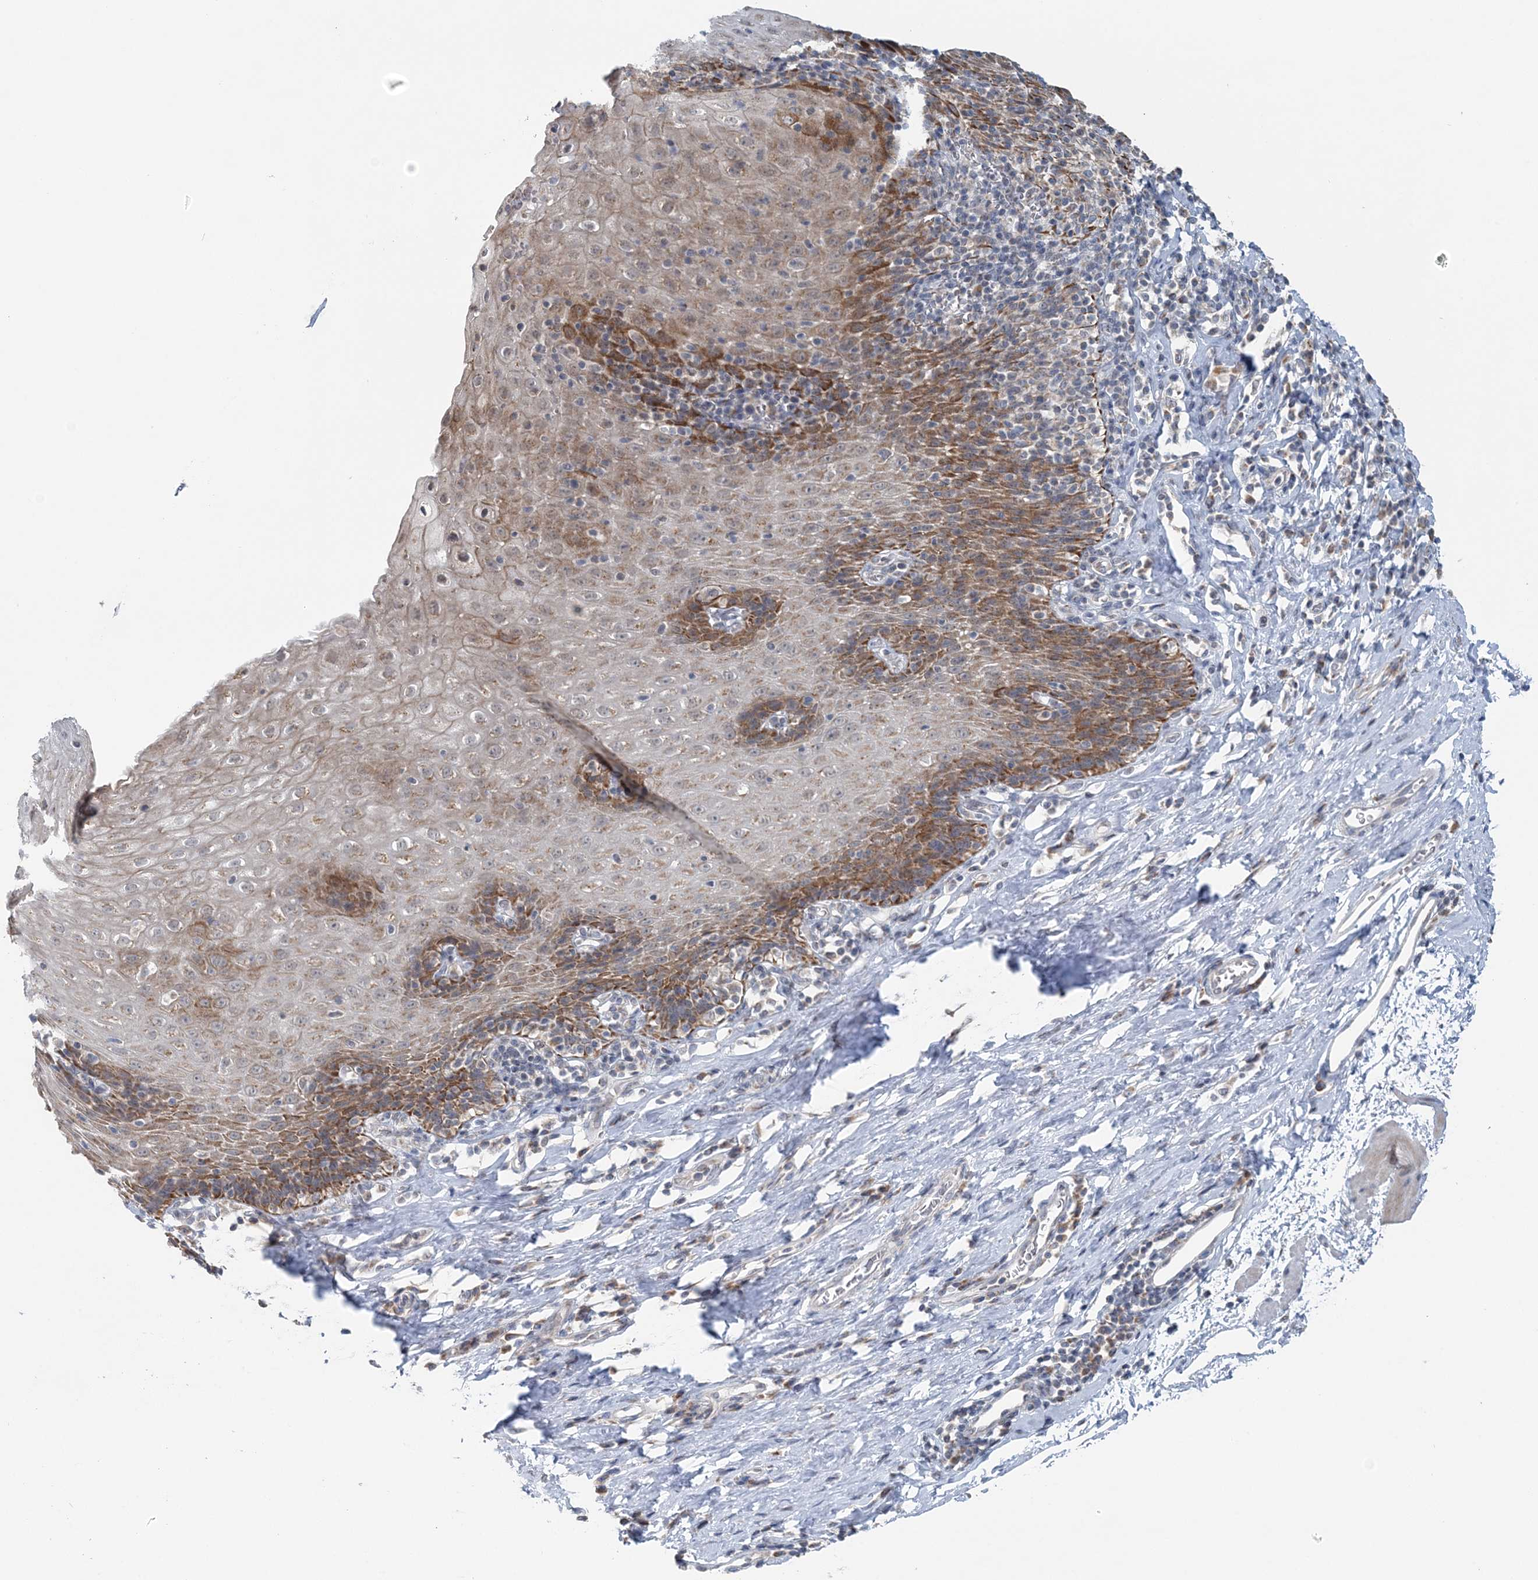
{"staining": {"intensity": "moderate", "quantity": ">75%", "location": "cytoplasmic/membranous"}, "tissue": "esophagus", "cell_type": "Squamous epithelial cells", "image_type": "normal", "snomed": [{"axis": "morphology", "description": "Normal tissue, NOS"}, {"axis": "topography", "description": "Esophagus"}], "caption": "Immunohistochemistry (DAB (3,3'-diaminobenzidine)) staining of unremarkable human esophagus shows moderate cytoplasmic/membranous protein expression in approximately >75% of squamous epithelial cells. The staining is performed using DAB (3,3'-diaminobenzidine) brown chromogen to label protein expression. The nuclei are counter-stained blue using hematoxylin.", "gene": "RNF150", "patient": {"sex": "female", "age": 61}}